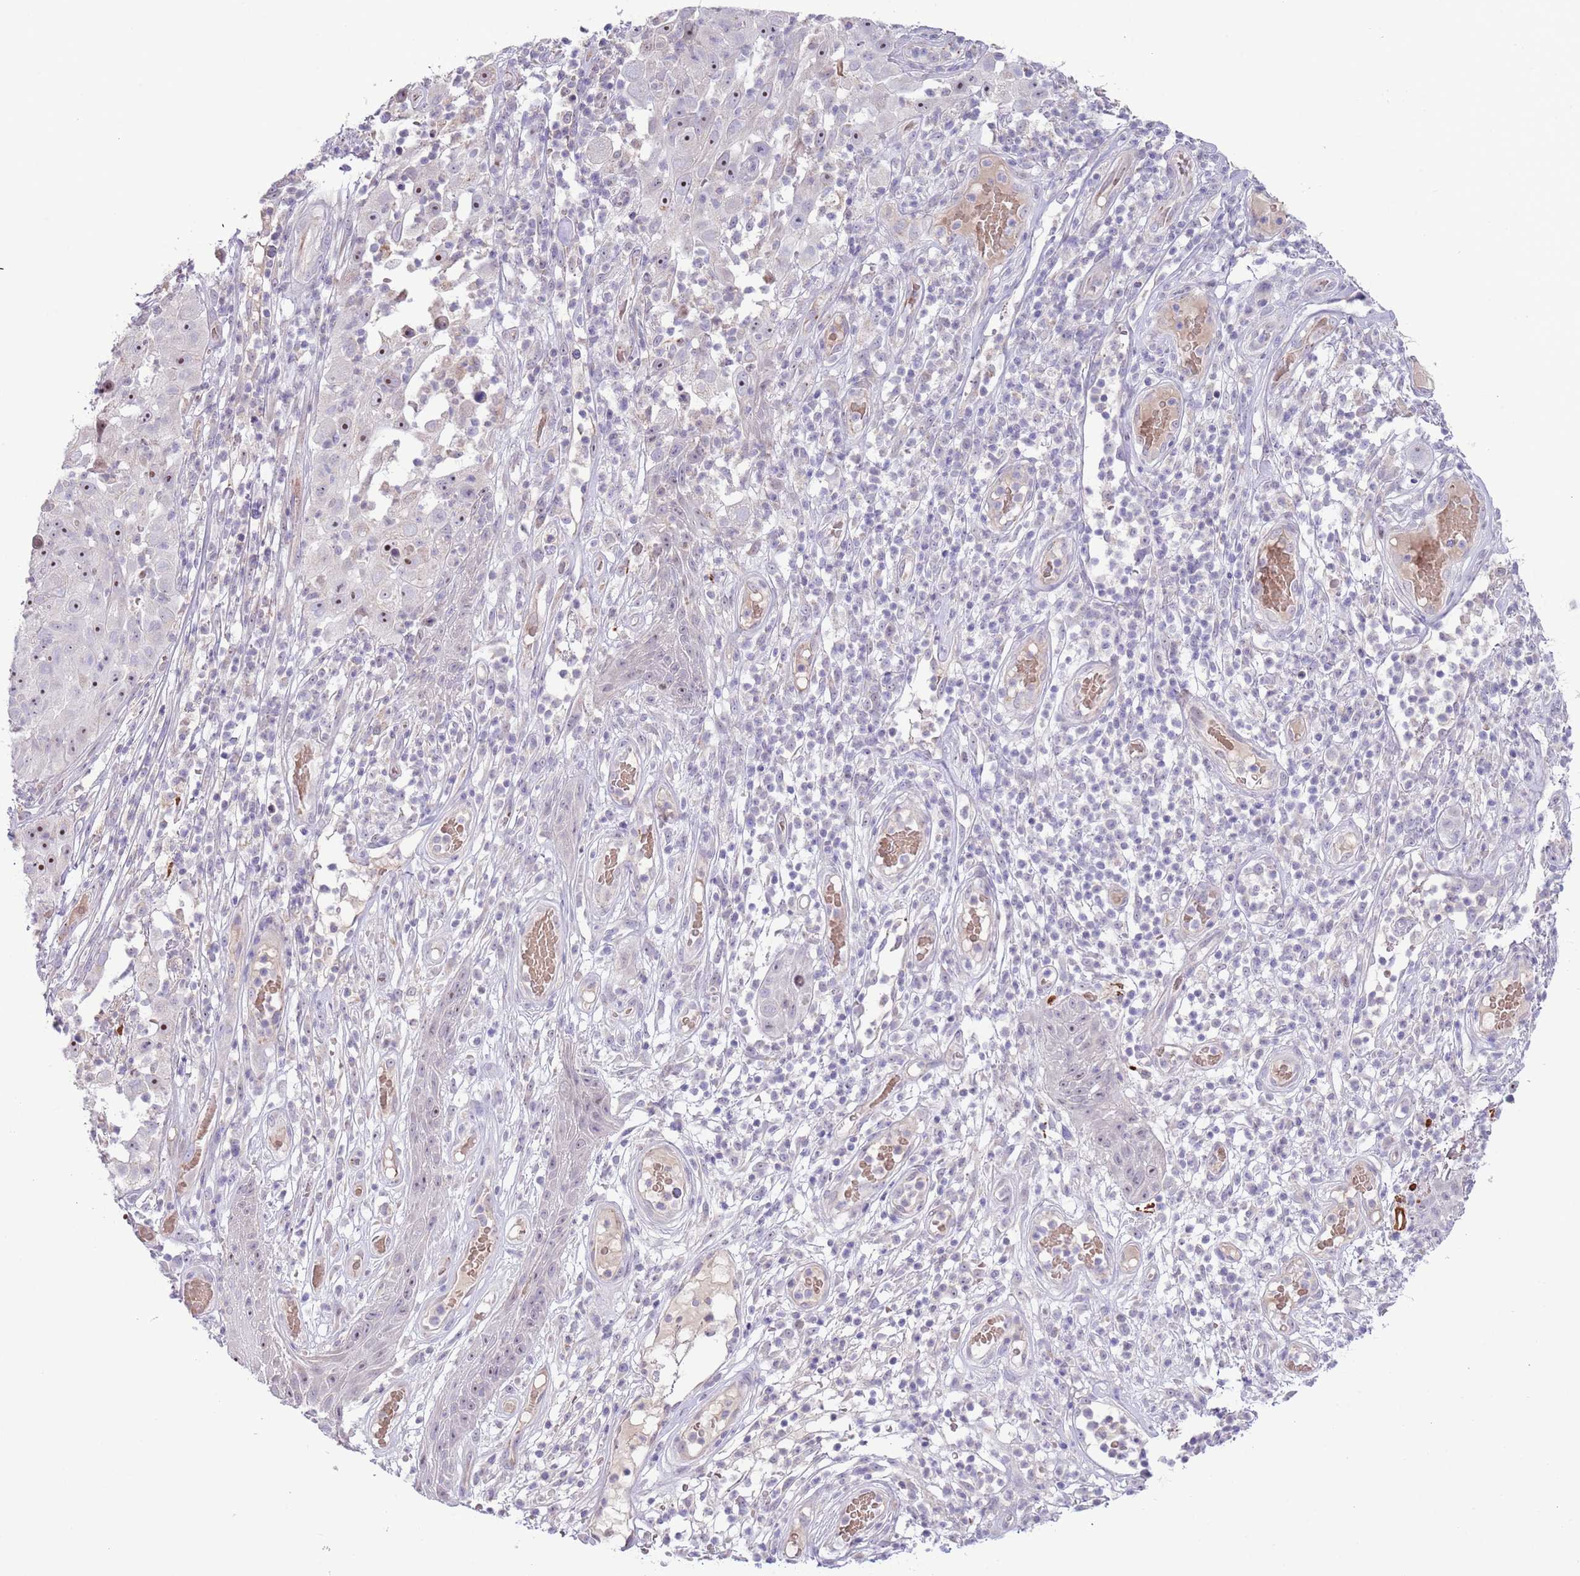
{"staining": {"intensity": "moderate", "quantity": ">75%", "location": "nuclear"}, "tissue": "skin cancer", "cell_type": "Tumor cells", "image_type": "cancer", "snomed": [{"axis": "morphology", "description": "Squamous cell carcinoma, NOS"}, {"axis": "topography", "description": "Skin"}], "caption": "IHC of skin squamous cell carcinoma shows medium levels of moderate nuclear staining in about >75% of tumor cells.", "gene": "AP1S2", "patient": {"sex": "female", "age": 87}}